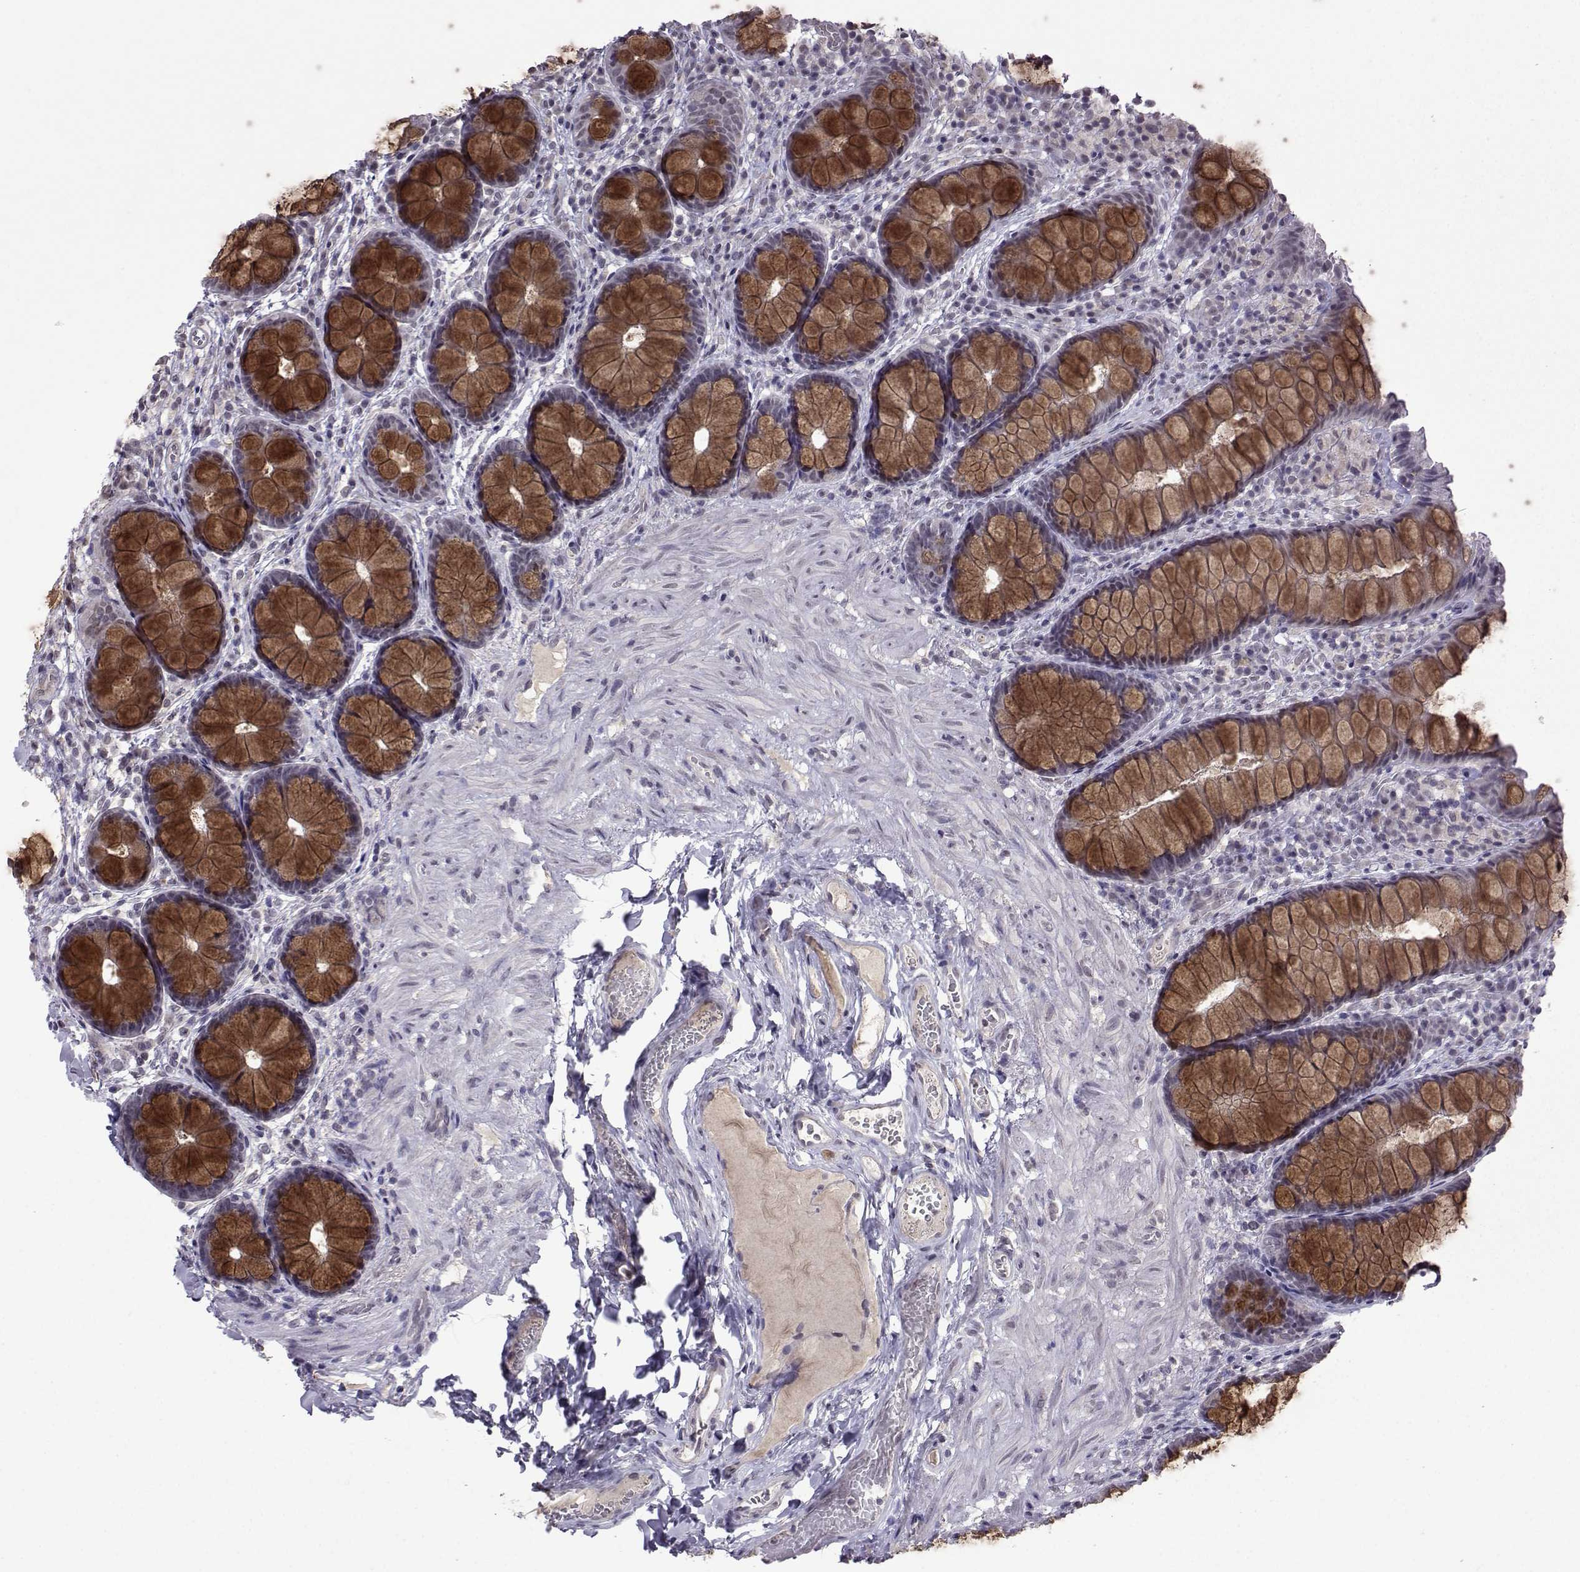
{"staining": {"intensity": "negative", "quantity": "none", "location": "none"}, "tissue": "colon", "cell_type": "Endothelial cells", "image_type": "normal", "snomed": [{"axis": "morphology", "description": "Normal tissue, NOS"}, {"axis": "topography", "description": "Colon"}], "caption": "This is an immunohistochemistry micrograph of normal colon. There is no expression in endothelial cells.", "gene": "CCL28", "patient": {"sex": "female", "age": 86}}